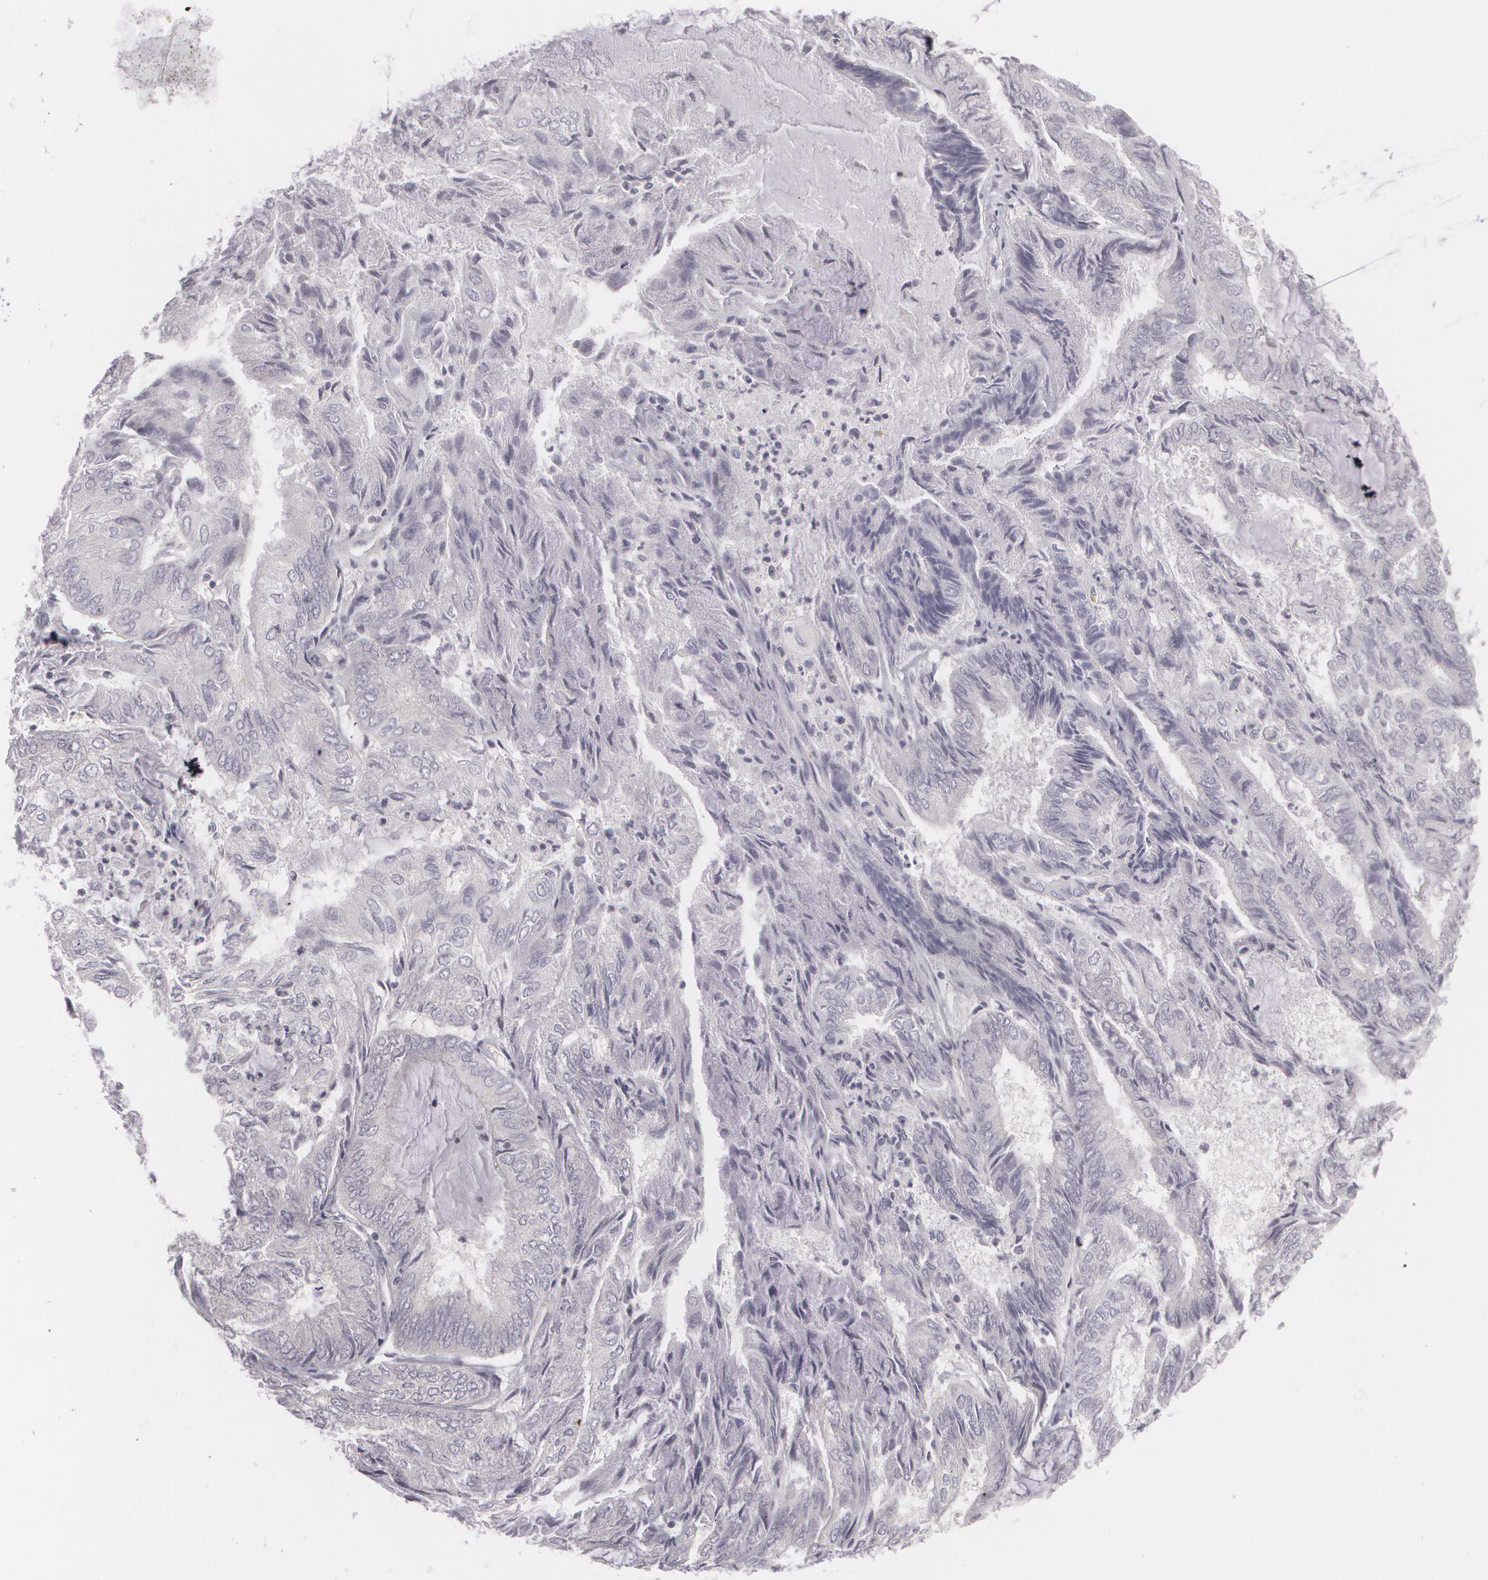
{"staining": {"intensity": "negative", "quantity": "none", "location": "none"}, "tissue": "endometrial cancer", "cell_type": "Tumor cells", "image_type": "cancer", "snomed": [{"axis": "morphology", "description": "Adenocarcinoma, NOS"}, {"axis": "topography", "description": "Endometrium"}], "caption": "Endometrial cancer stained for a protein using immunohistochemistry exhibits no positivity tumor cells.", "gene": "ZBTB16", "patient": {"sex": "female", "age": 59}}